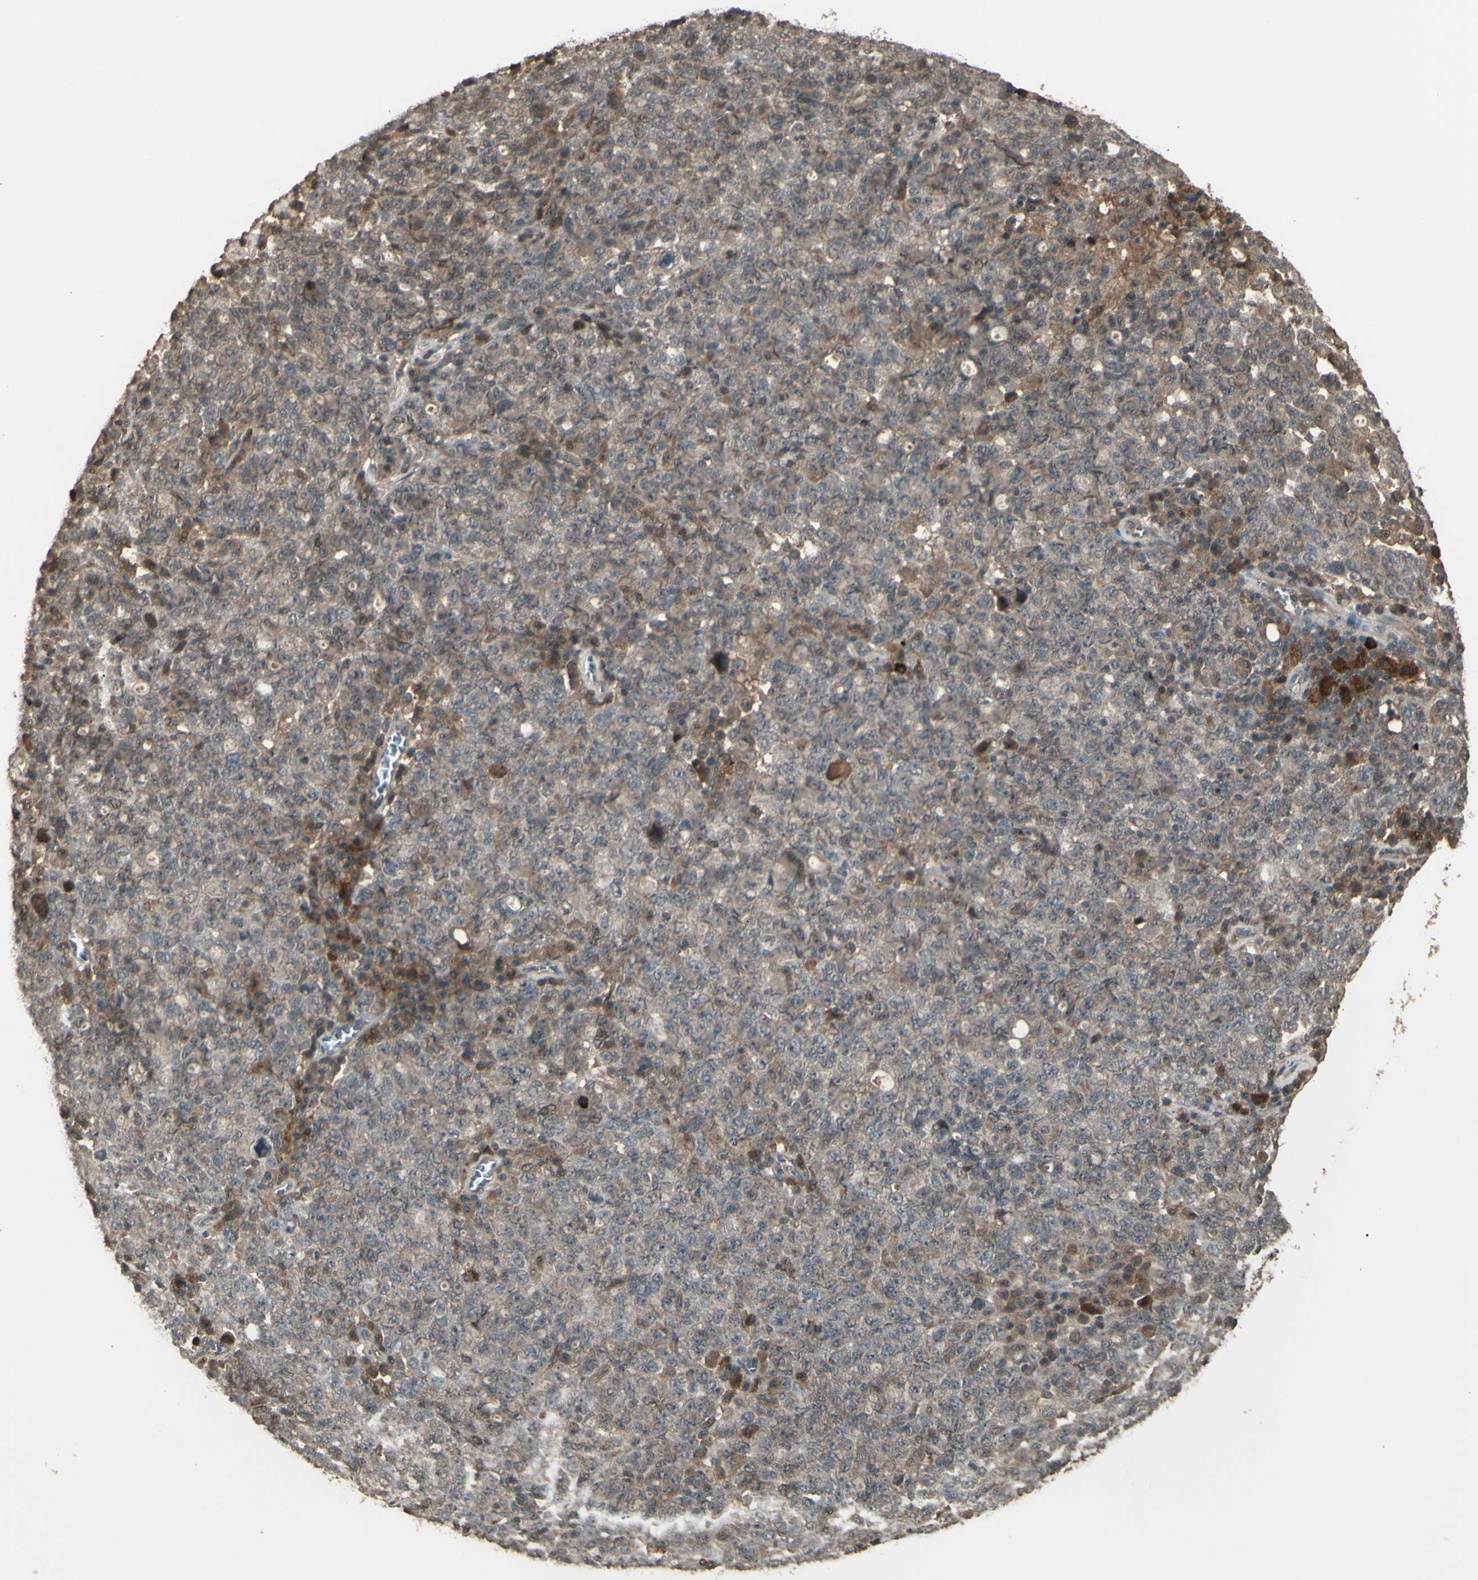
{"staining": {"intensity": "weak", "quantity": ">75%", "location": "cytoplasmic/membranous"}, "tissue": "ovarian cancer", "cell_type": "Tumor cells", "image_type": "cancer", "snomed": [{"axis": "morphology", "description": "Carcinoma, endometroid"}, {"axis": "topography", "description": "Ovary"}], "caption": "Ovarian endometroid carcinoma stained with immunohistochemistry exhibits weak cytoplasmic/membranous positivity in about >75% of tumor cells. (Brightfield microscopy of DAB IHC at high magnification).", "gene": "GNAS", "patient": {"sex": "female", "age": 62}}